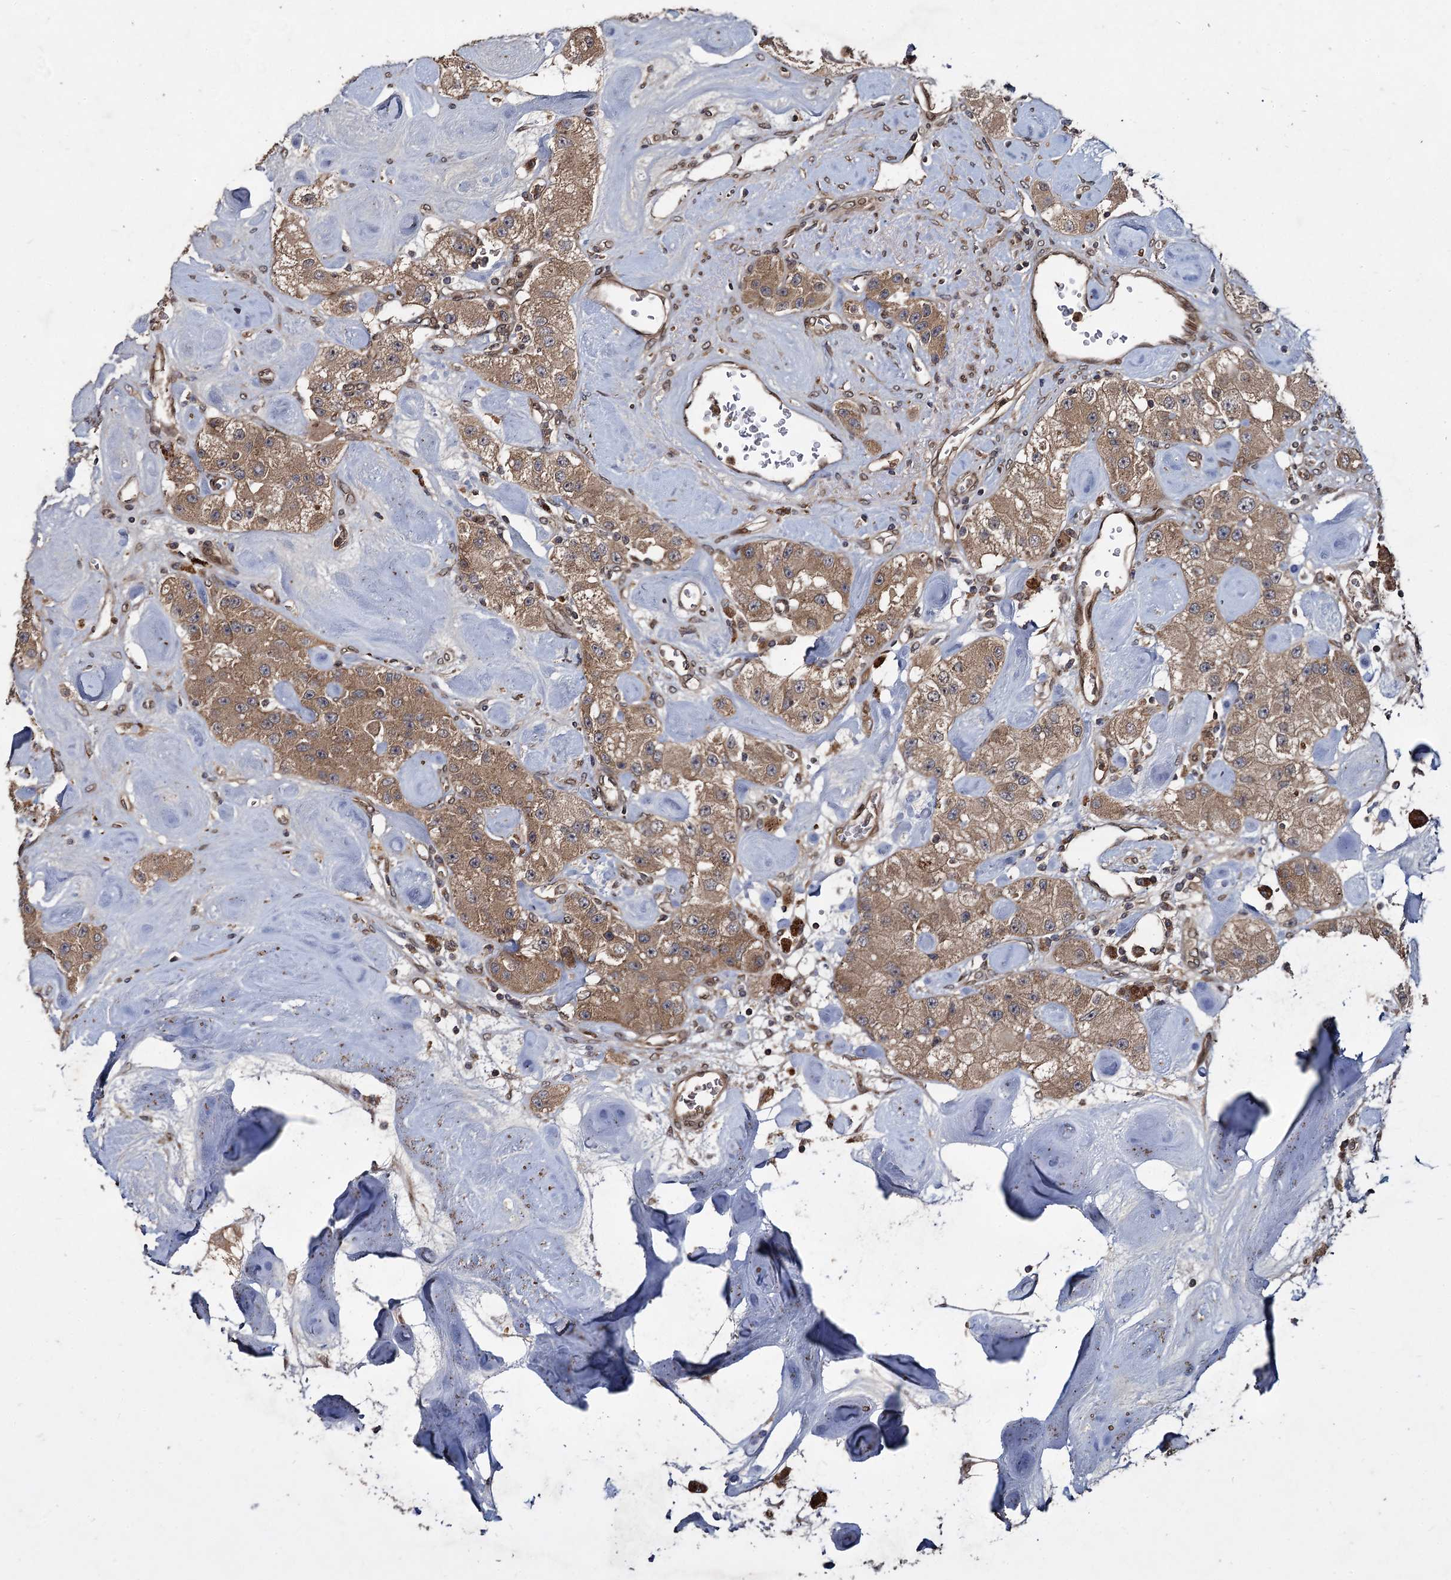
{"staining": {"intensity": "moderate", "quantity": ">75%", "location": "cytoplasmic/membranous"}, "tissue": "carcinoid", "cell_type": "Tumor cells", "image_type": "cancer", "snomed": [{"axis": "morphology", "description": "Carcinoid, malignant, NOS"}, {"axis": "topography", "description": "Pancreas"}], "caption": "Human carcinoid stained for a protein (brown) exhibits moderate cytoplasmic/membranous positive positivity in approximately >75% of tumor cells.", "gene": "DCP1B", "patient": {"sex": "male", "age": 41}}